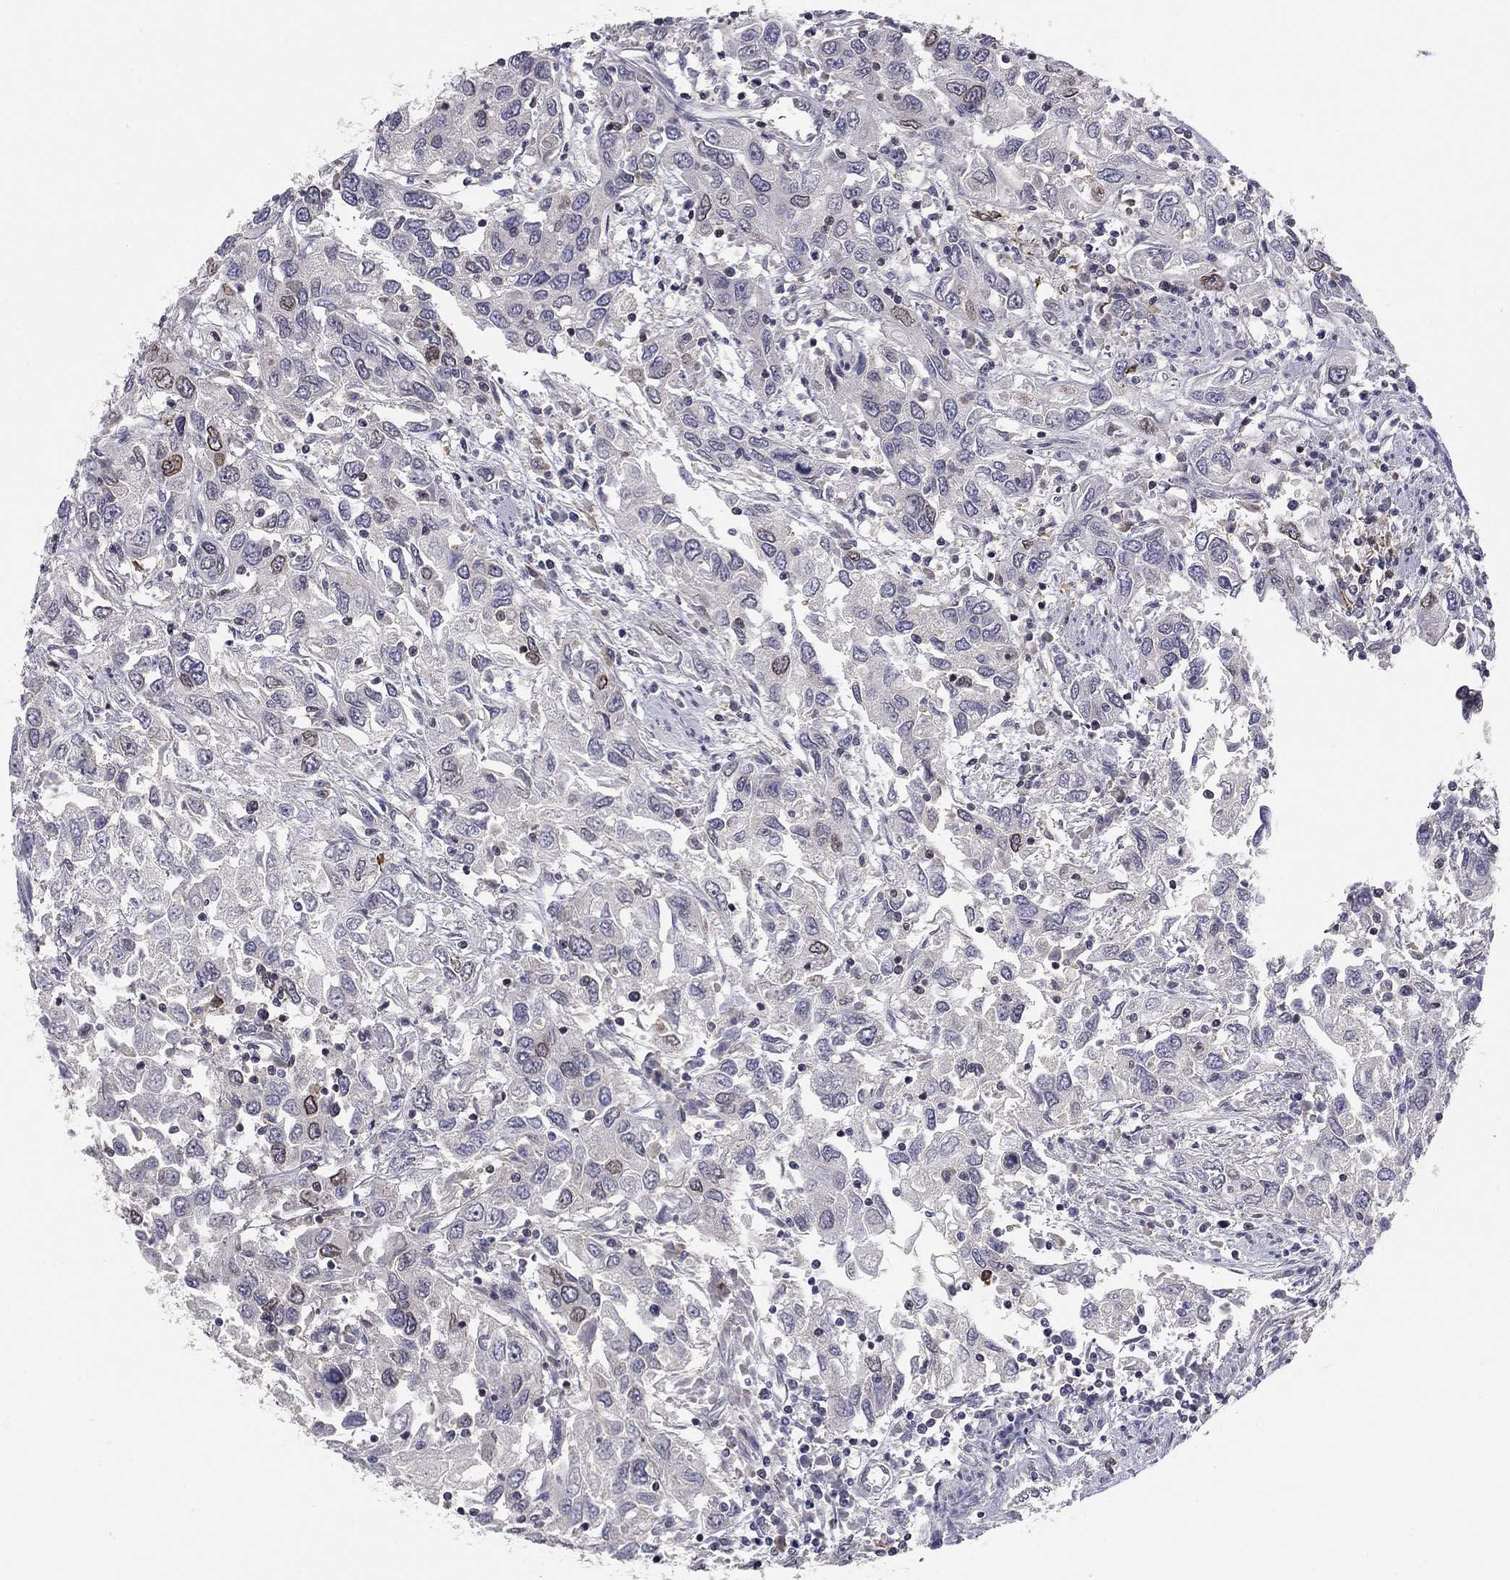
{"staining": {"intensity": "negative", "quantity": "none", "location": "none"}, "tissue": "urothelial cancer", "cell_type": "Tumor cells", "image_type": "cancer", "snomed": [{"axis": "morphology", "description": "Urothelial carcinoma, High grade"}, {"axis": "topography", "description": "Urinary bladder"}], "caption": "A photomicrograph of urothelial cancer stained for a protein demonstrates no brown staining in tumor cells.", "gene": "PLCB2", "patient": {"sex": "male", "age": 76}}